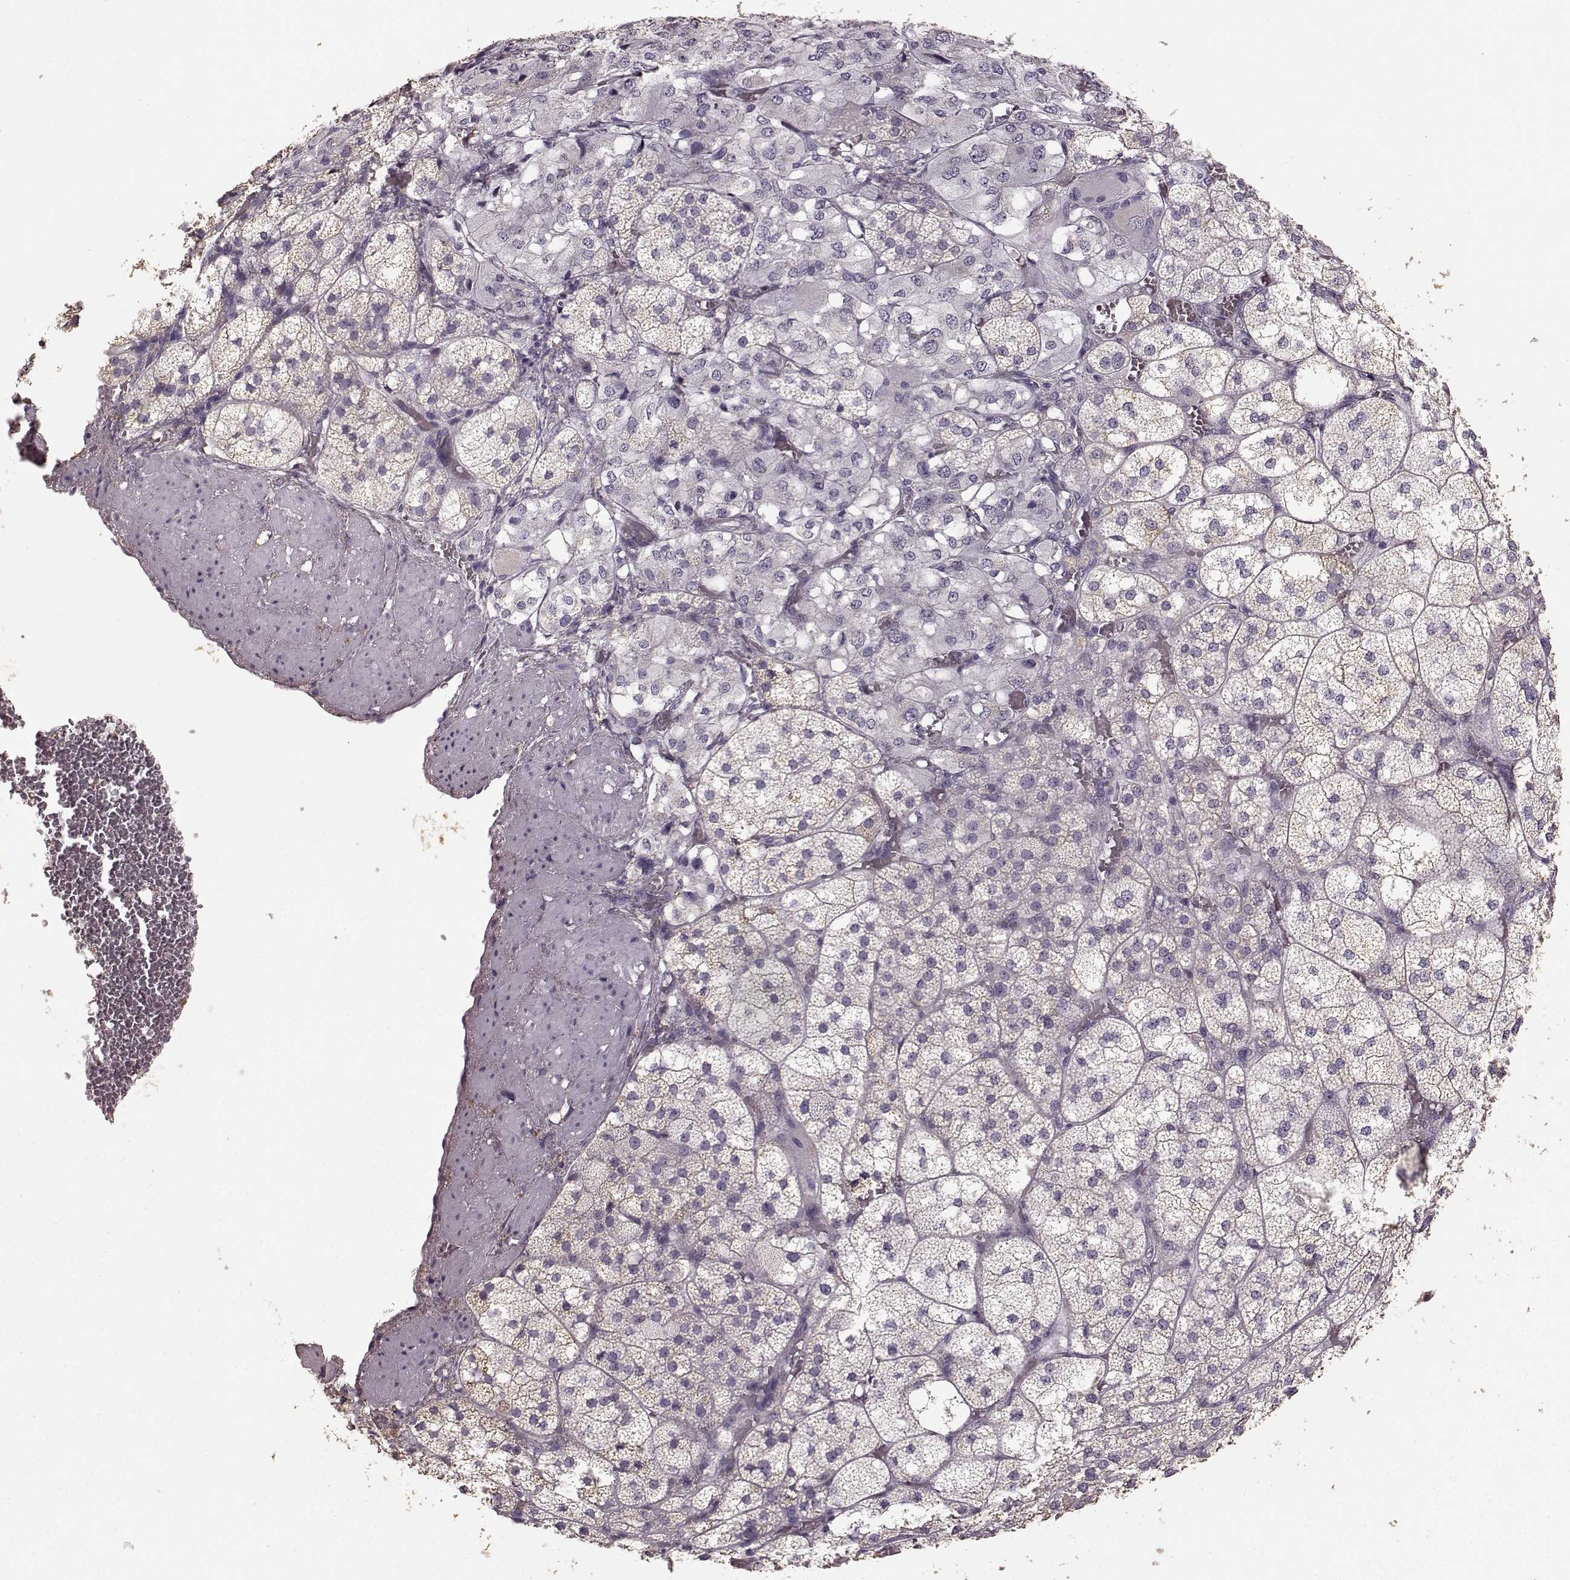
{"staining": {"intensity": "negative", "quantity": "none", "location": "none"}, "tissue": "adrenal gland", "cell_type": "Glandular cells", "image_type": "normal", "snomed": [{"axis": "morphology", "description": "Normal tissue, NOS"}, {"axis": "topography", "description": "Adrenal gland"}], "caption": "This is an immunohistochemistry (IHC) histopathology image of unremarkable human adrenal gland. There is no staining in glandular cells.", "gene": "GABRG3", "patient": {"sex": "female", "age": 60}}